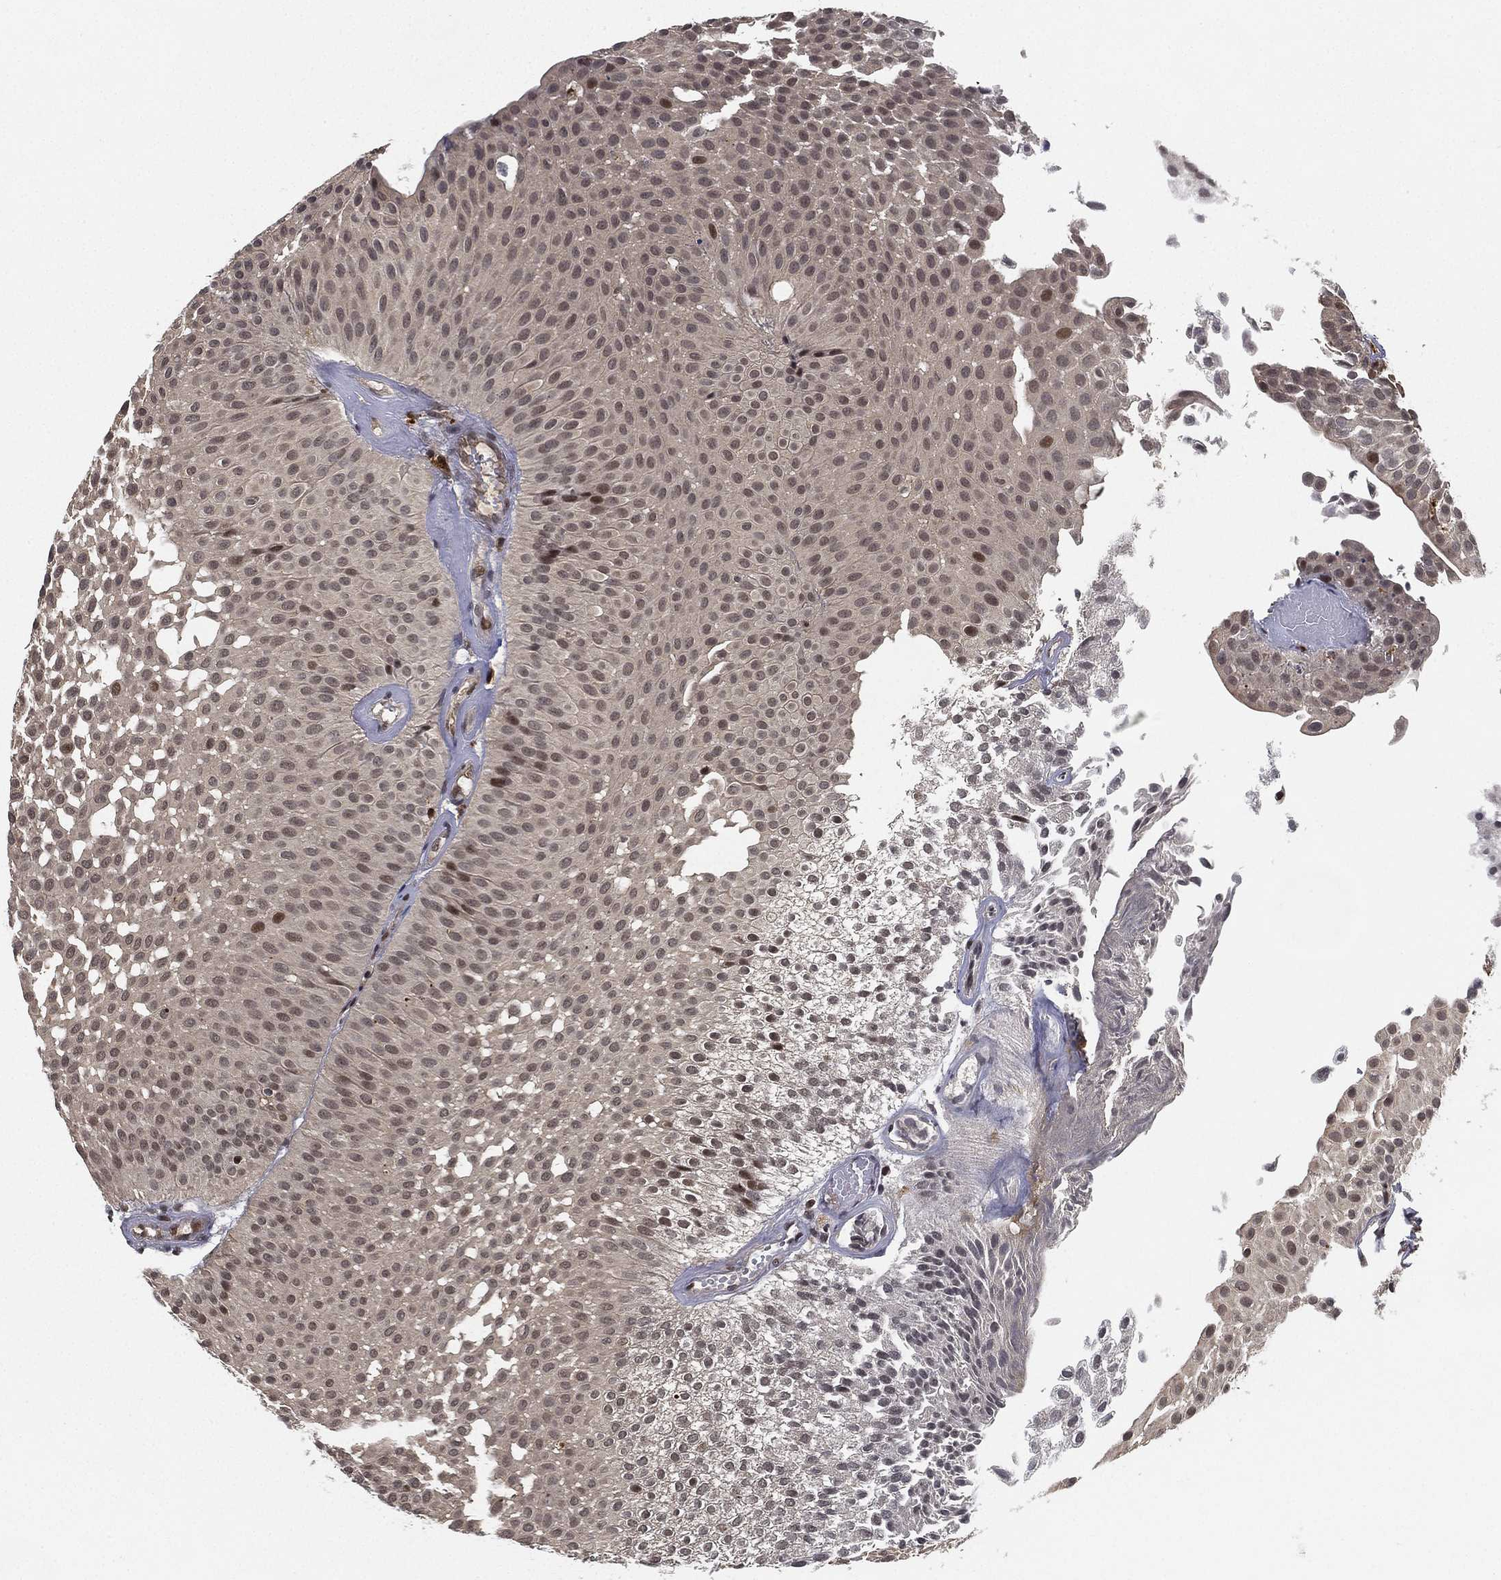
{"staining": {"intensity": "strong", "quantity": "<25%", "location": "nuclear"}, "tissue": "urothelial cancer", "cell_type": "Tumor cells", "image_type": "cancer", "snomed": [{"axis": "morphology", "description": "Urothelial carcinoma, Low grade"}, {"axis": "topography", "description": "Urinary bladder"}], "caption": "Immunohistochemical staining of human low-grade urothelial carcinoma exhibits medium levels of strong nuclear expression in approximately <25% of tumor cells. Using DAB (brown) and hematoxylin (blue) stains, captured at high magnification using brightfield microscopy.", "gene": "CFAP251", "patient": {"sex": "male", "age": 64}}